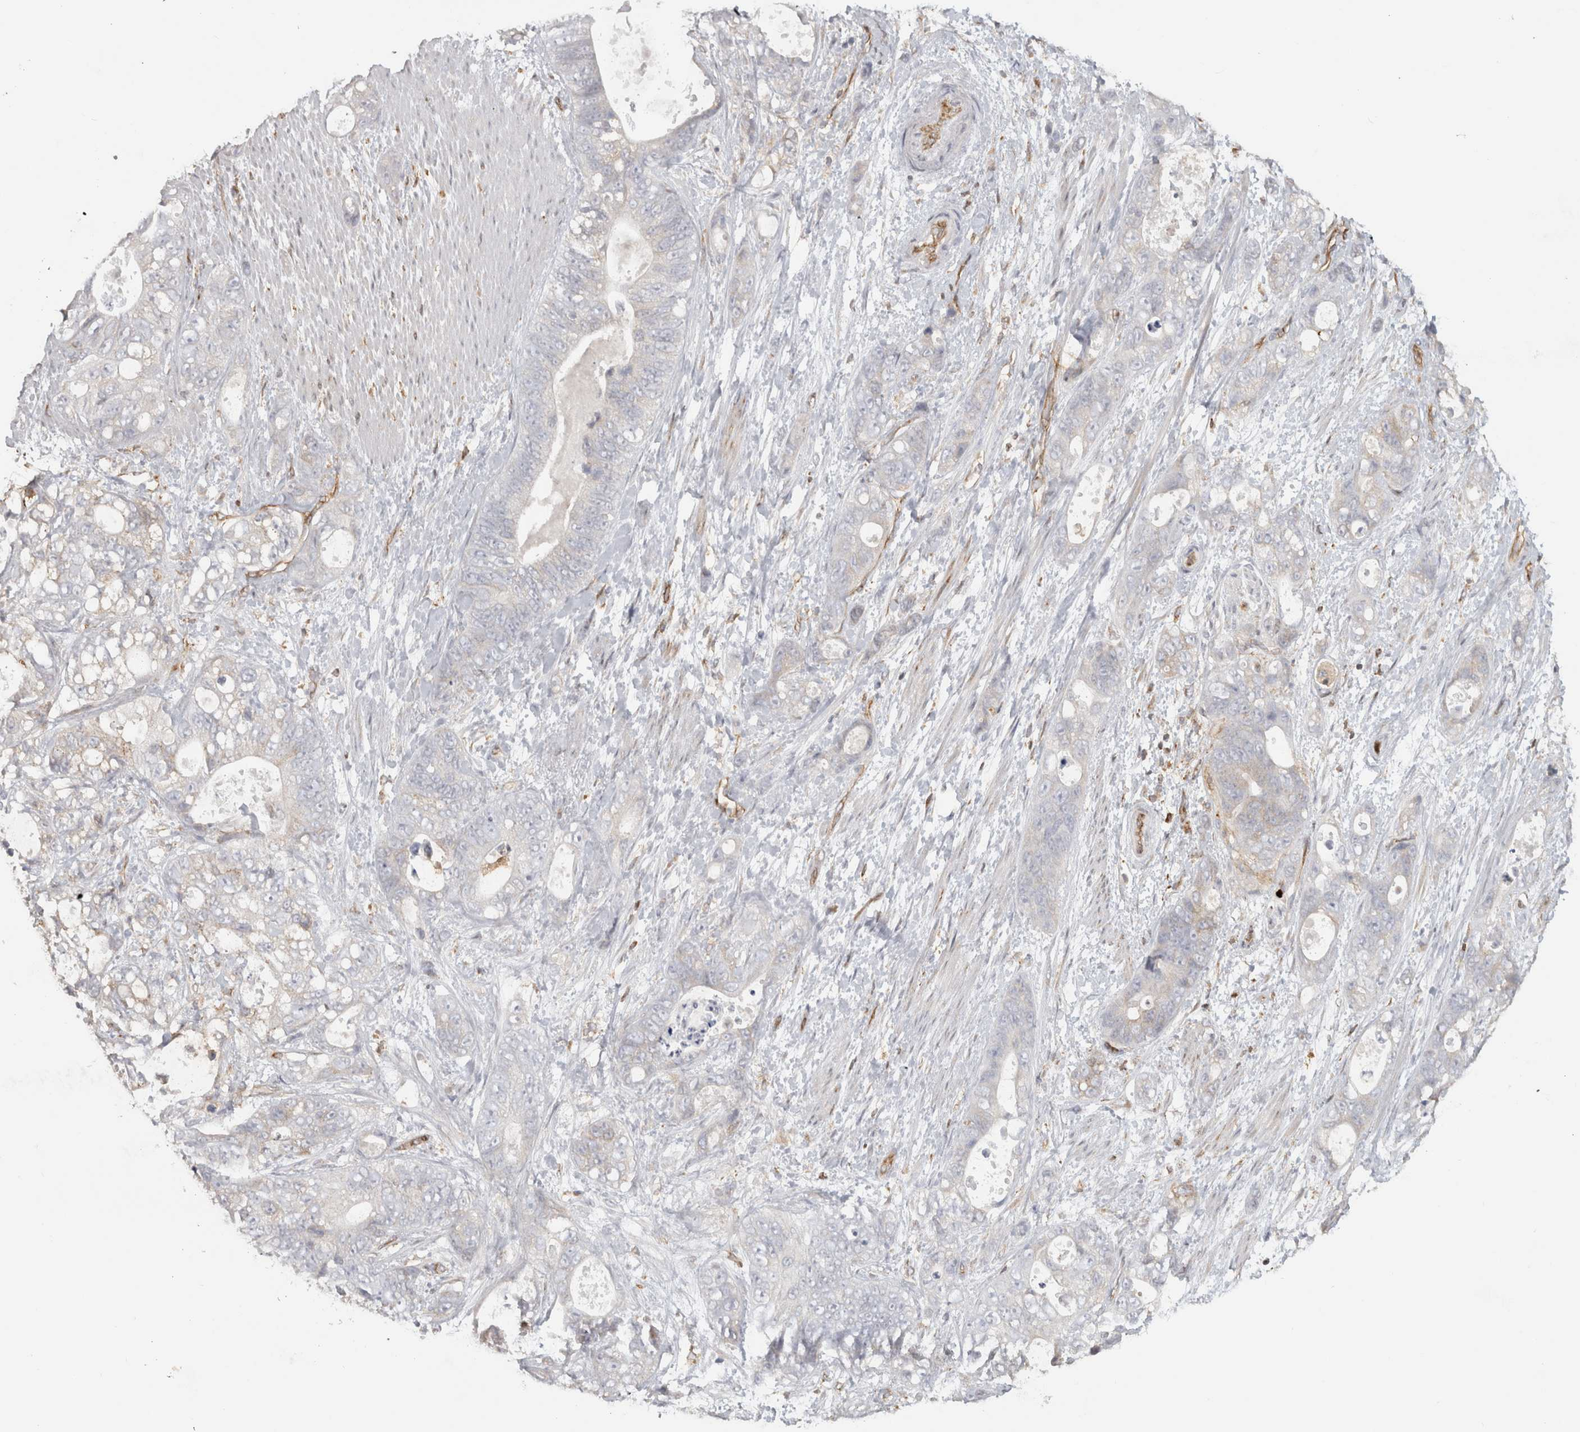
{"staining": {"intensity": "negative", "quantity": "none", "location": "none"}, "tissue": "stomach cancer", "cell_type": "Tumor cells", "image_type": "cancer", "snomed": [{"axis": "morphology", "description": "Normal tissue, NOS"}, {"axis": "morphology", "description": "Adenocarcinoma, NOS"}, {"axis": "topography", "description": "Stomach"}], "caption": "The micrograph shows no significant positivity in tumor cells of stomach cancer (adenocarcinoma). Nuclei are stained in blue.", "gene": "HLA-E", "patient": {"sex": "female", "age": 89}}